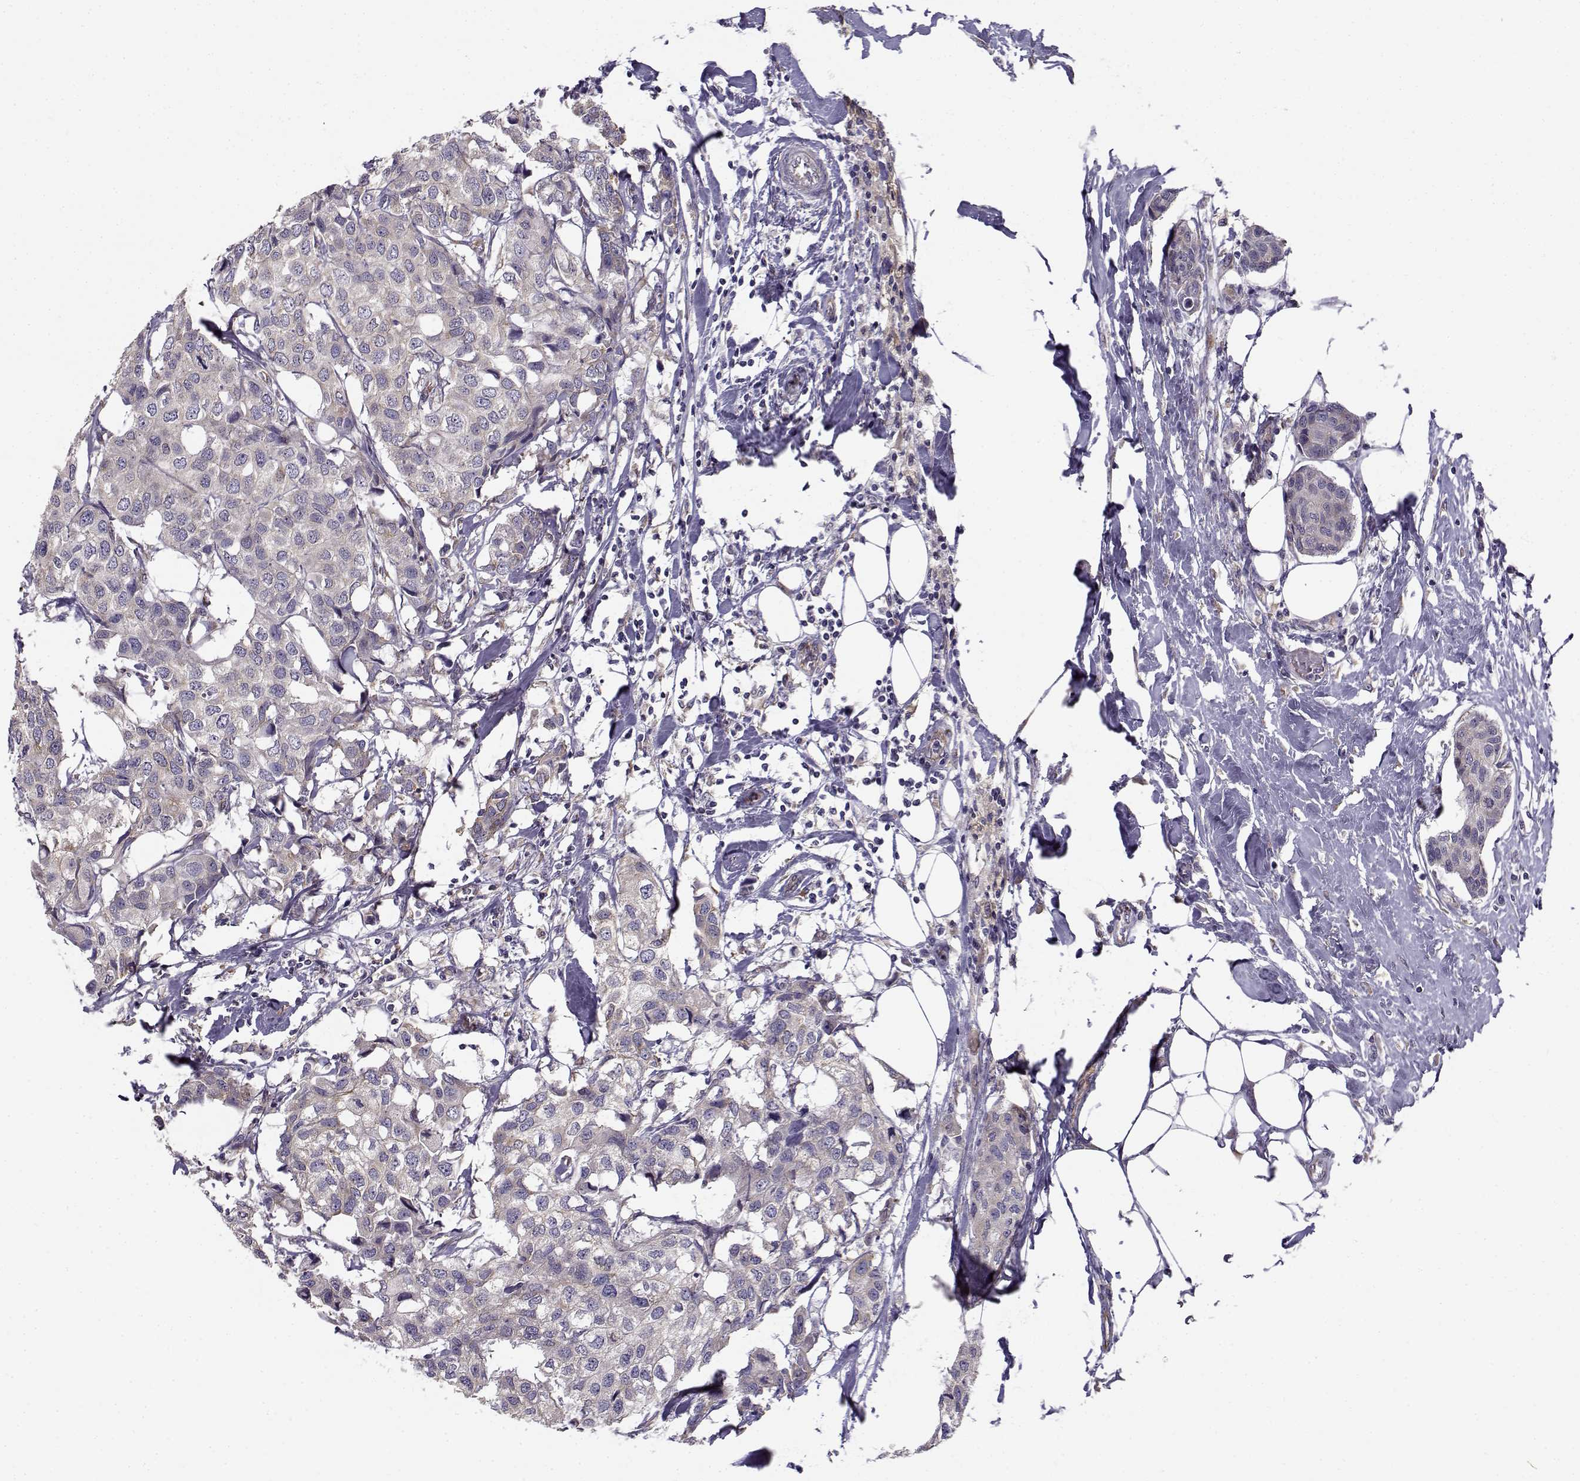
{"staining": {"intensity": "negative", "quantity": "none", "location": "none"}, "tissue": "breast cancer", "cell_type": "Tumor cells", "image_type": "cancer", "snomed": [{"axis": "morphology", "description": "Duct carcinoma"}, {"axis": "topography", "description": "Breast"}], "caption": "A histopathology image of human breast cancer (infiltrating ductal carcinoma) is negative for staining in tumor cells. (DAB (3,3'-diaminobenzidine) immunohistochemistry (IHC), high magnification).", "gene": "BEND6", "patient": {"sex": "female", "age": 80}}